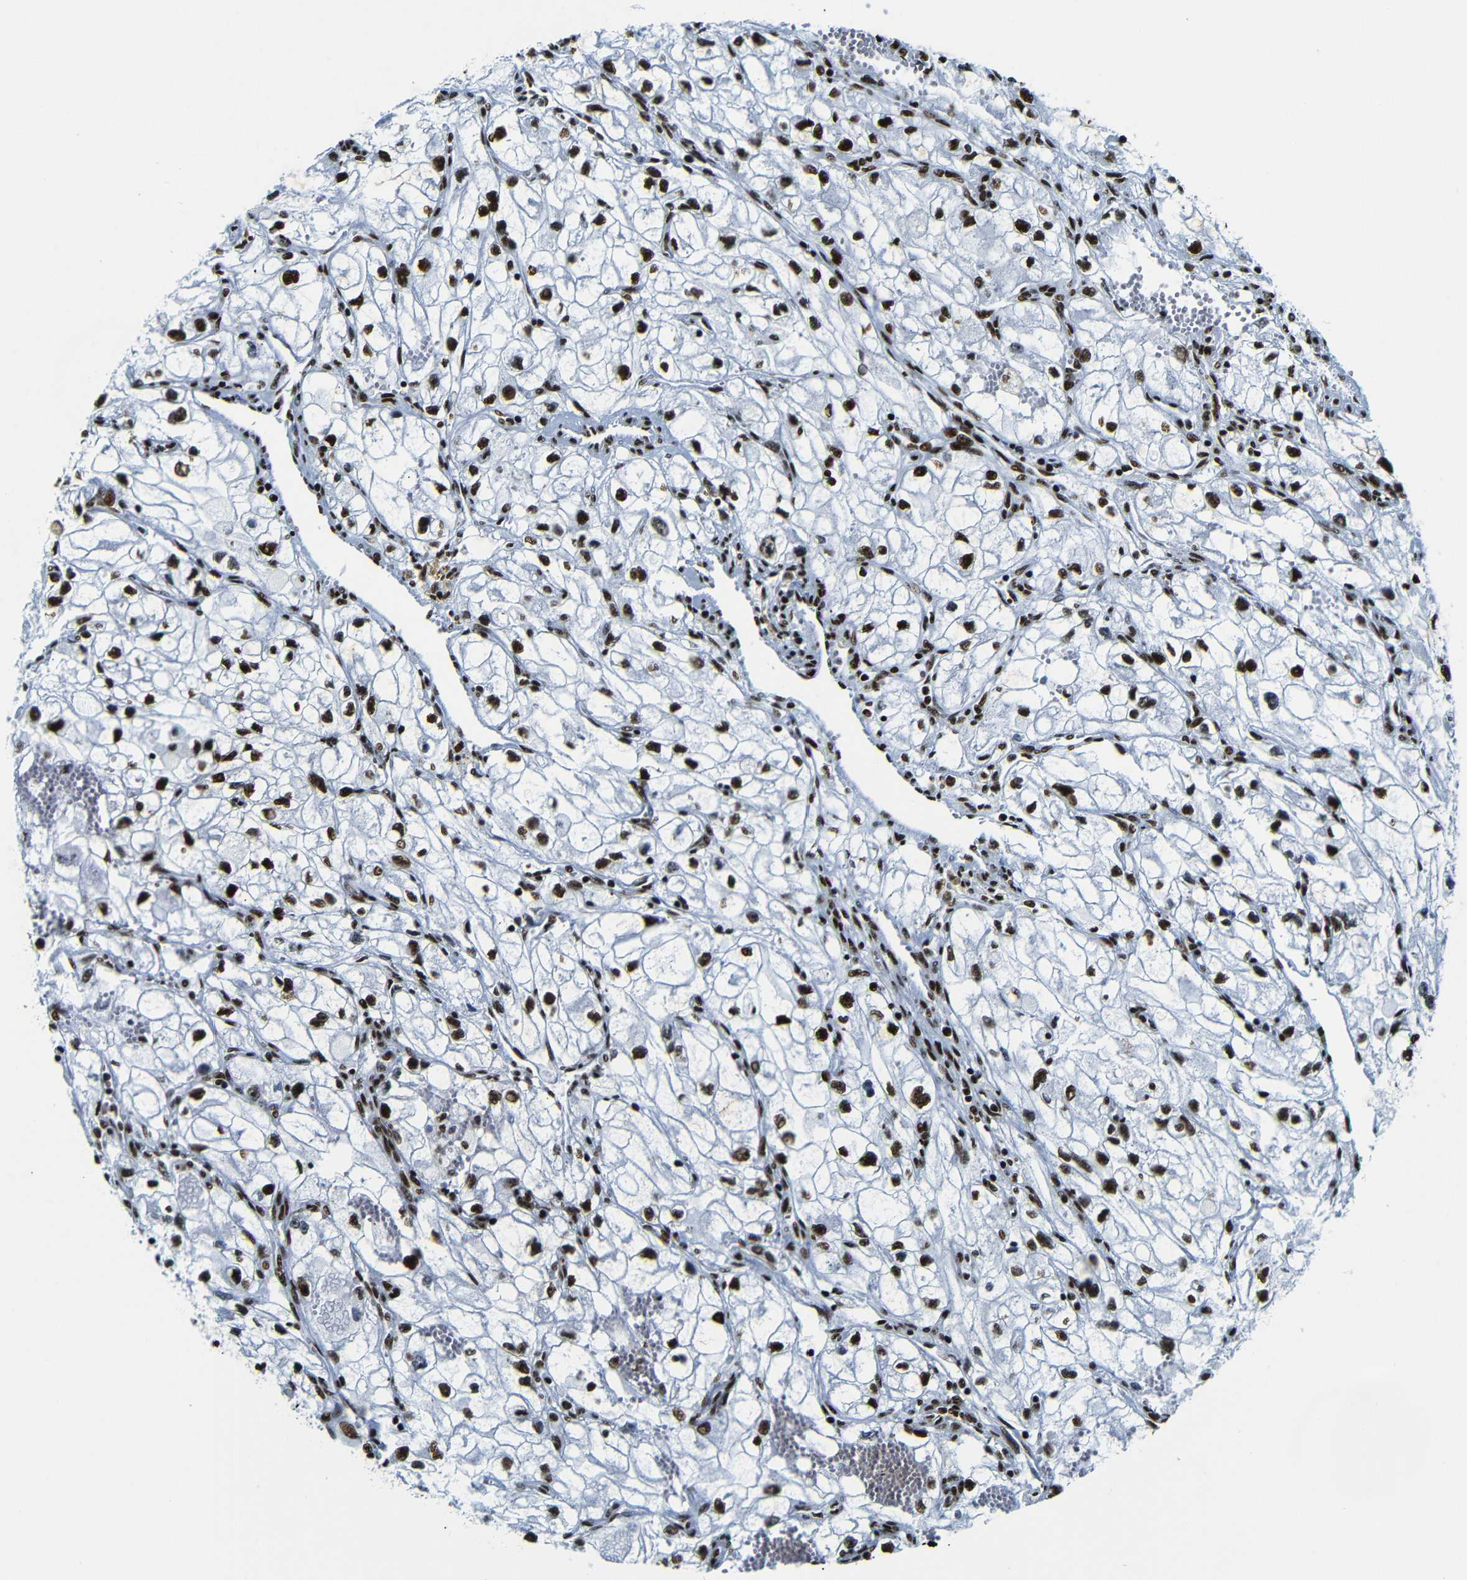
{"staining": {"intensity": "strong", "quantity": ">75%", "location": "nuclear"}, "tissue": "renal cancer", "cell_type": "Tumor cells", "image_type": "cancer", "snomed": [{"axis": "morphology", "description": "Adenocarcinoma, NOS"}, {"axis": "topography", "description": "Kidney"}], "caption": "A brown stain highlights strong nuclear staining of a protein in human renal cancer (adenocarcinoma) tumor cells.", "gene": "SRSF1", "patient": {"sex": "female", "age": 70}}